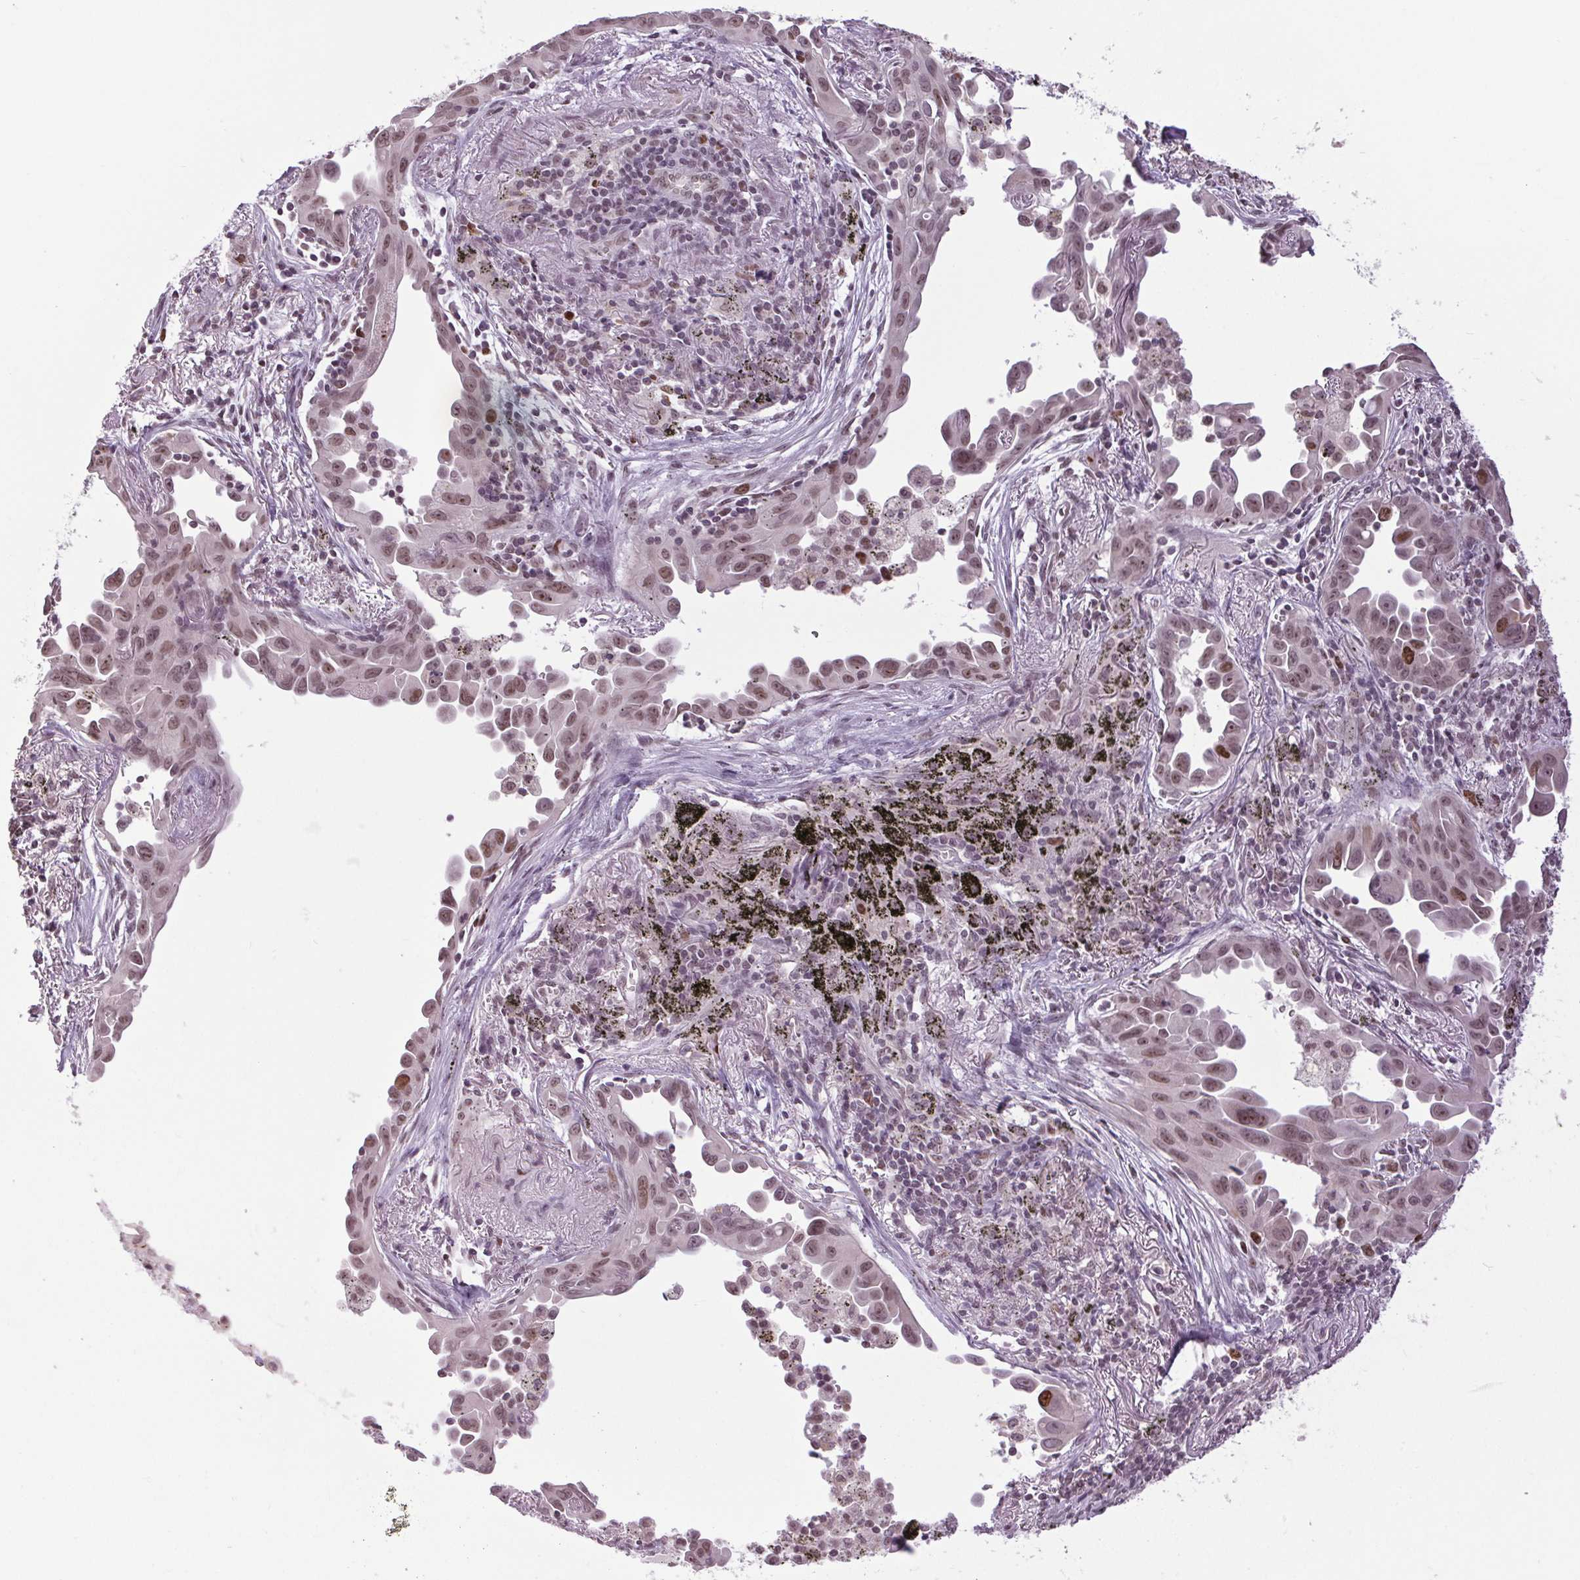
{"staining": {"intensity": "weak", "quantity": ">75%", "location": "nuclear"}, "tissue": "lung cancer", "cell_type": "Tumor cells", "image_type": "cancer", "snomed": [{"axis": "morphology", "description": "Adenocarcinoma, NOS"}, {"axis": "topography", "description": "Lung"}], "caption": "Brown immunohistochemical staining in human lung cancer (adenocarcinoma) shows weak nuclear expression in about >75% of tumor cells.", "gene": "SMIM6", "patient": {"sex": "male", "age": 68}}